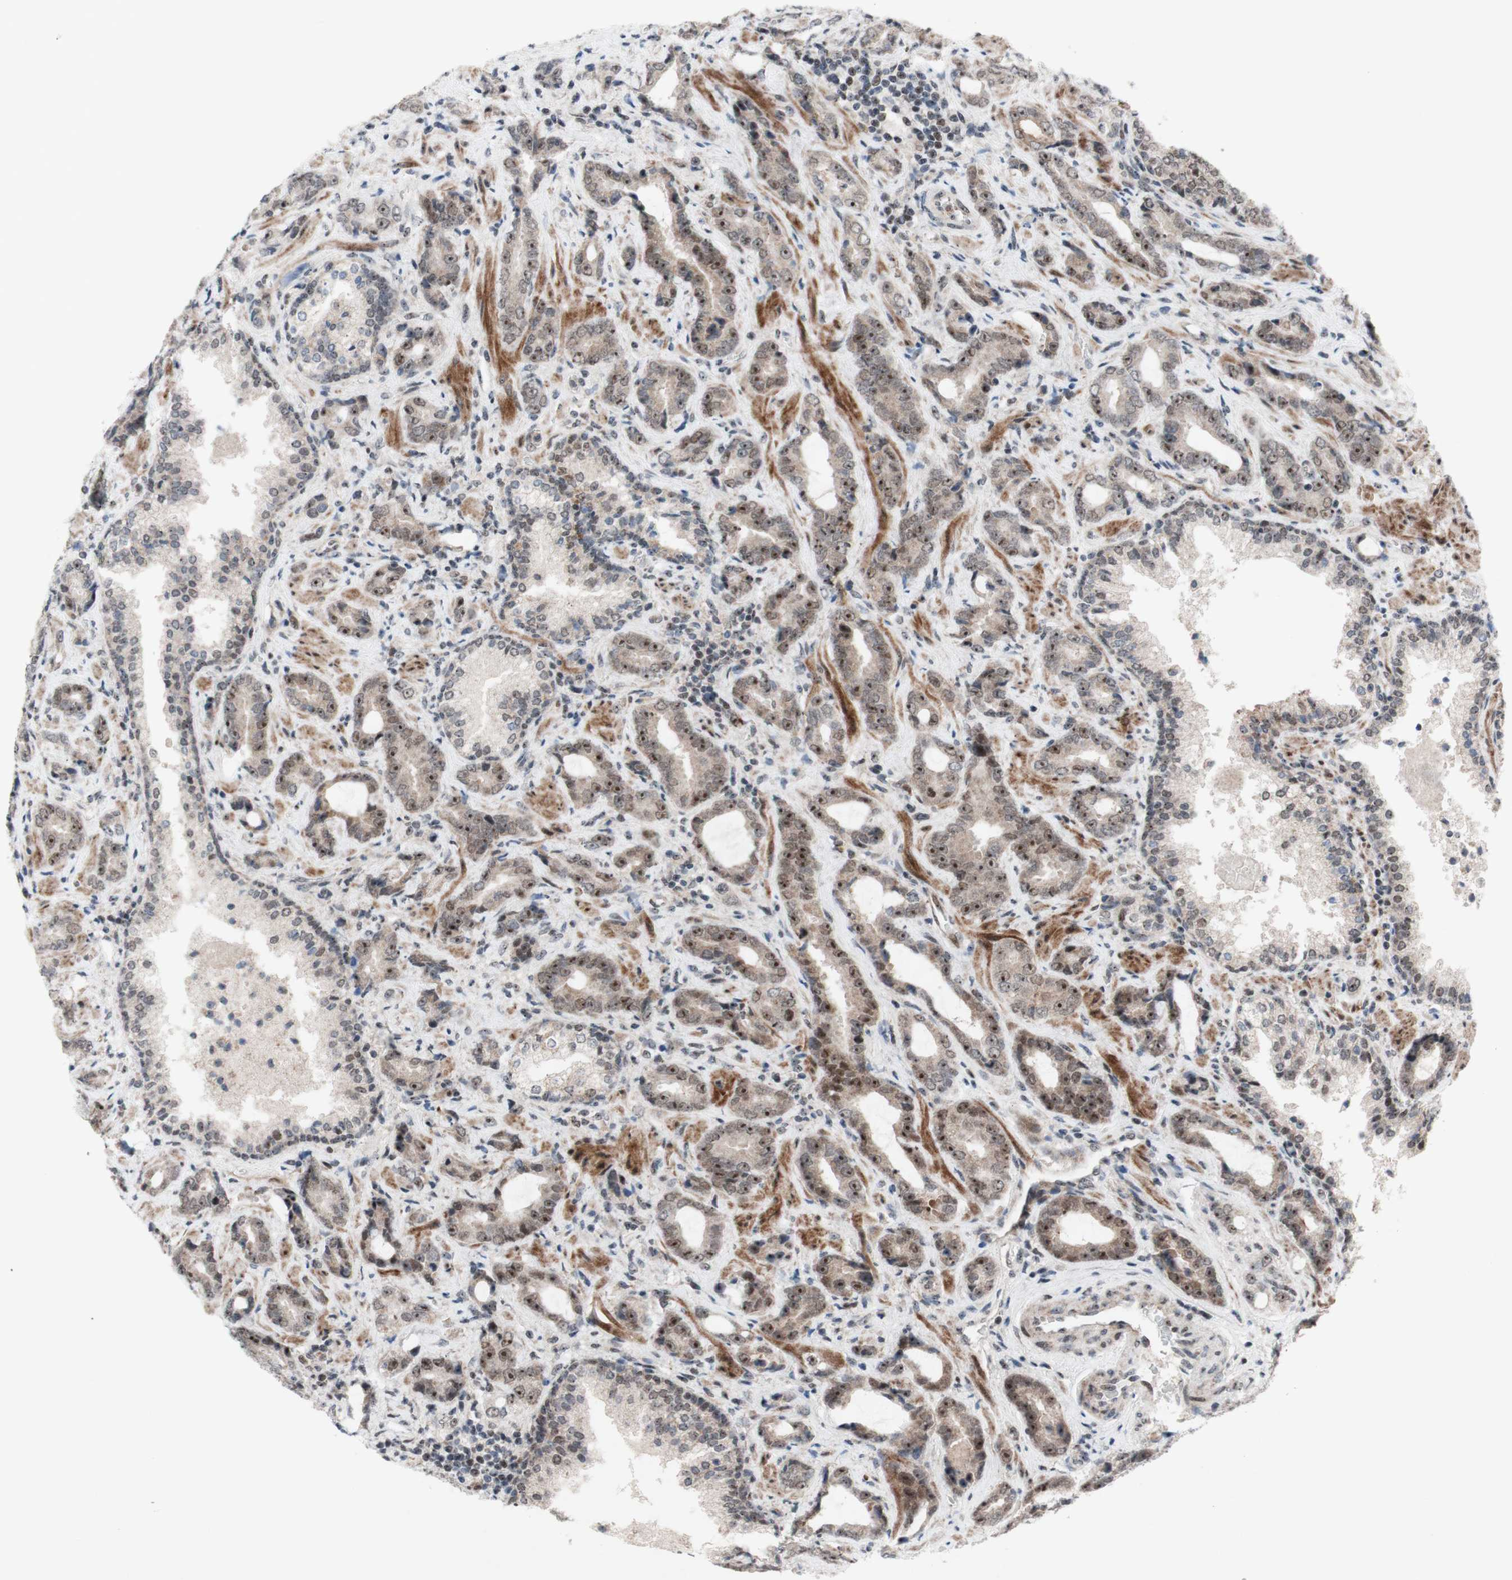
{"staining": {"intensity": "moderate", "quantity": ">75%", "location": "nuclear"}, "tissue": "prostate cancer", "cell_type": "Tumor cells", "image_type": "cancer", "snomed": [{"axis": "morphology", "description": "Adenocarcinoma, Low grade"}, {"axis": "topography", "description": "Prostate"}], "caption": "Immunohistochemistry (DAB (3,3'-diaminobenzidine)) staining of human prostate cancer (adenocarcinoma (low-grade)) demonstrates moderate nuclear protein expression in approximately >75% of tumor cells. The staining was performed using DAB, with brown indicating positive protein expression. Nuclei are stained blue with hematoxylin.", "gene": "POLR1A", "patient": {"sex": "male", "age": 60}}